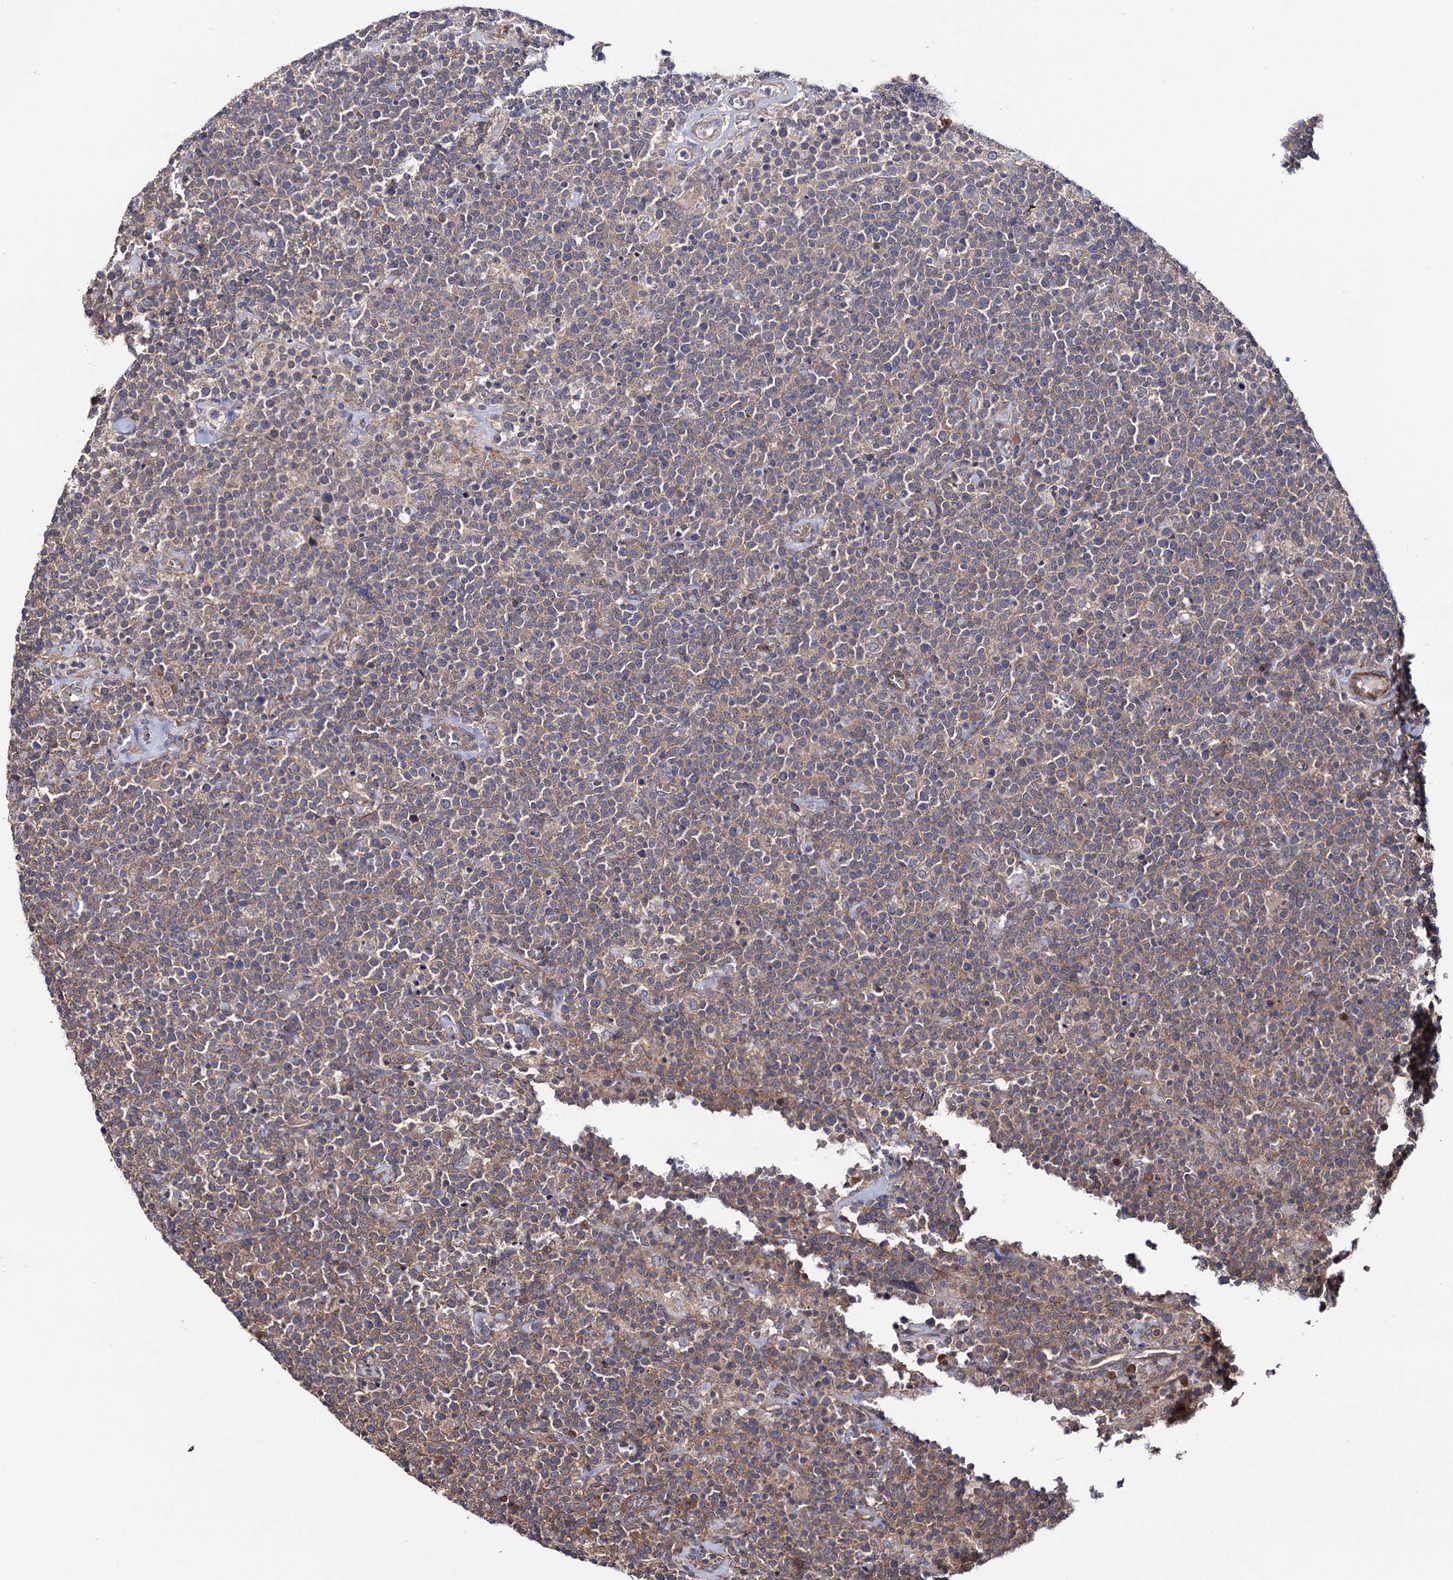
{"staining": {"intensity": "weak", "quantity": ">75%", "location": "cytoplasmic/membranous"}, "tissue": "lymphoma", "cell_type": "Tumor cells", "image_type": "cancer", "snomed": [{"axis": "morphology", "description": "Malignant lymphoma, non-Hodgkin's type, High grade"}, {"axis": "topography", "description": "Lymph node"}], "caption": "Protein analysis of malignant lymphoma, non-Hodgkin's type (high-grade) tissue shows weak cytoplasmic/membranous expression in approximately >75% of tumor cells.", "gene": "FERMT2", "patient": {"sex": "male", "age": 61}}